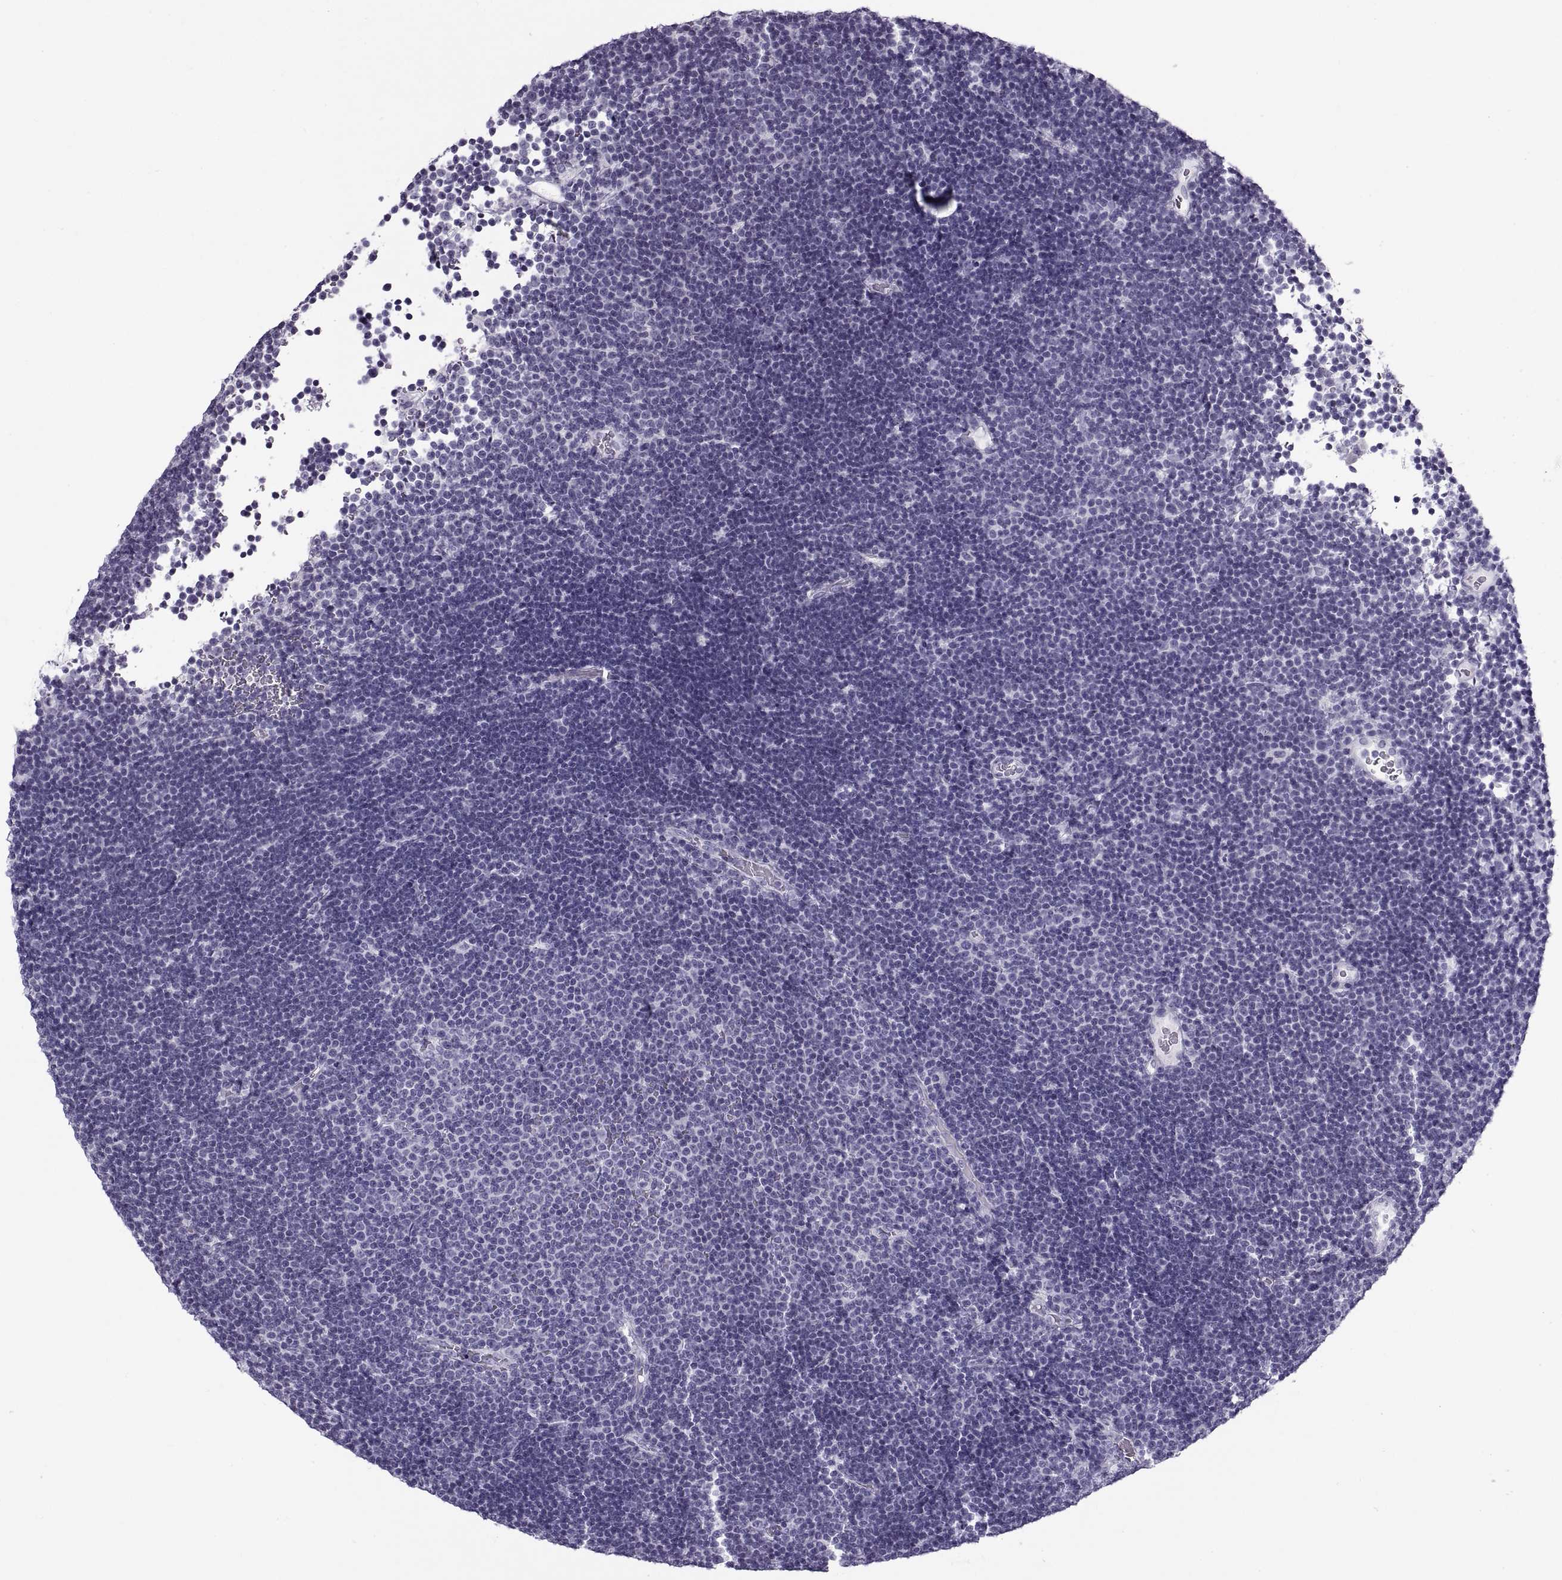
{"staining": {"intensity": "negative", "quantity": "none", "location": "none"}, "tissue": "lymphoma", "cell_type": "Tumor cells", "image_type": "cancer", "snomed": [{"axis": "morphology", "description": "Malignant lymphoma, non-Hodgkin's type, Low grade"}, {"axis": "topography", "description": "Brain"}], "caption": "Lymphoma was stained to show a protein in brown. There is no significant expression in tumor cells. The staining is performed using DAB (3,3'-diaminobenzidine) brown chromogen with nuclei counter-stained in using hematoxylin.", "gene": "RLBP1", "patient": {"sex": "female", "age": 66}}